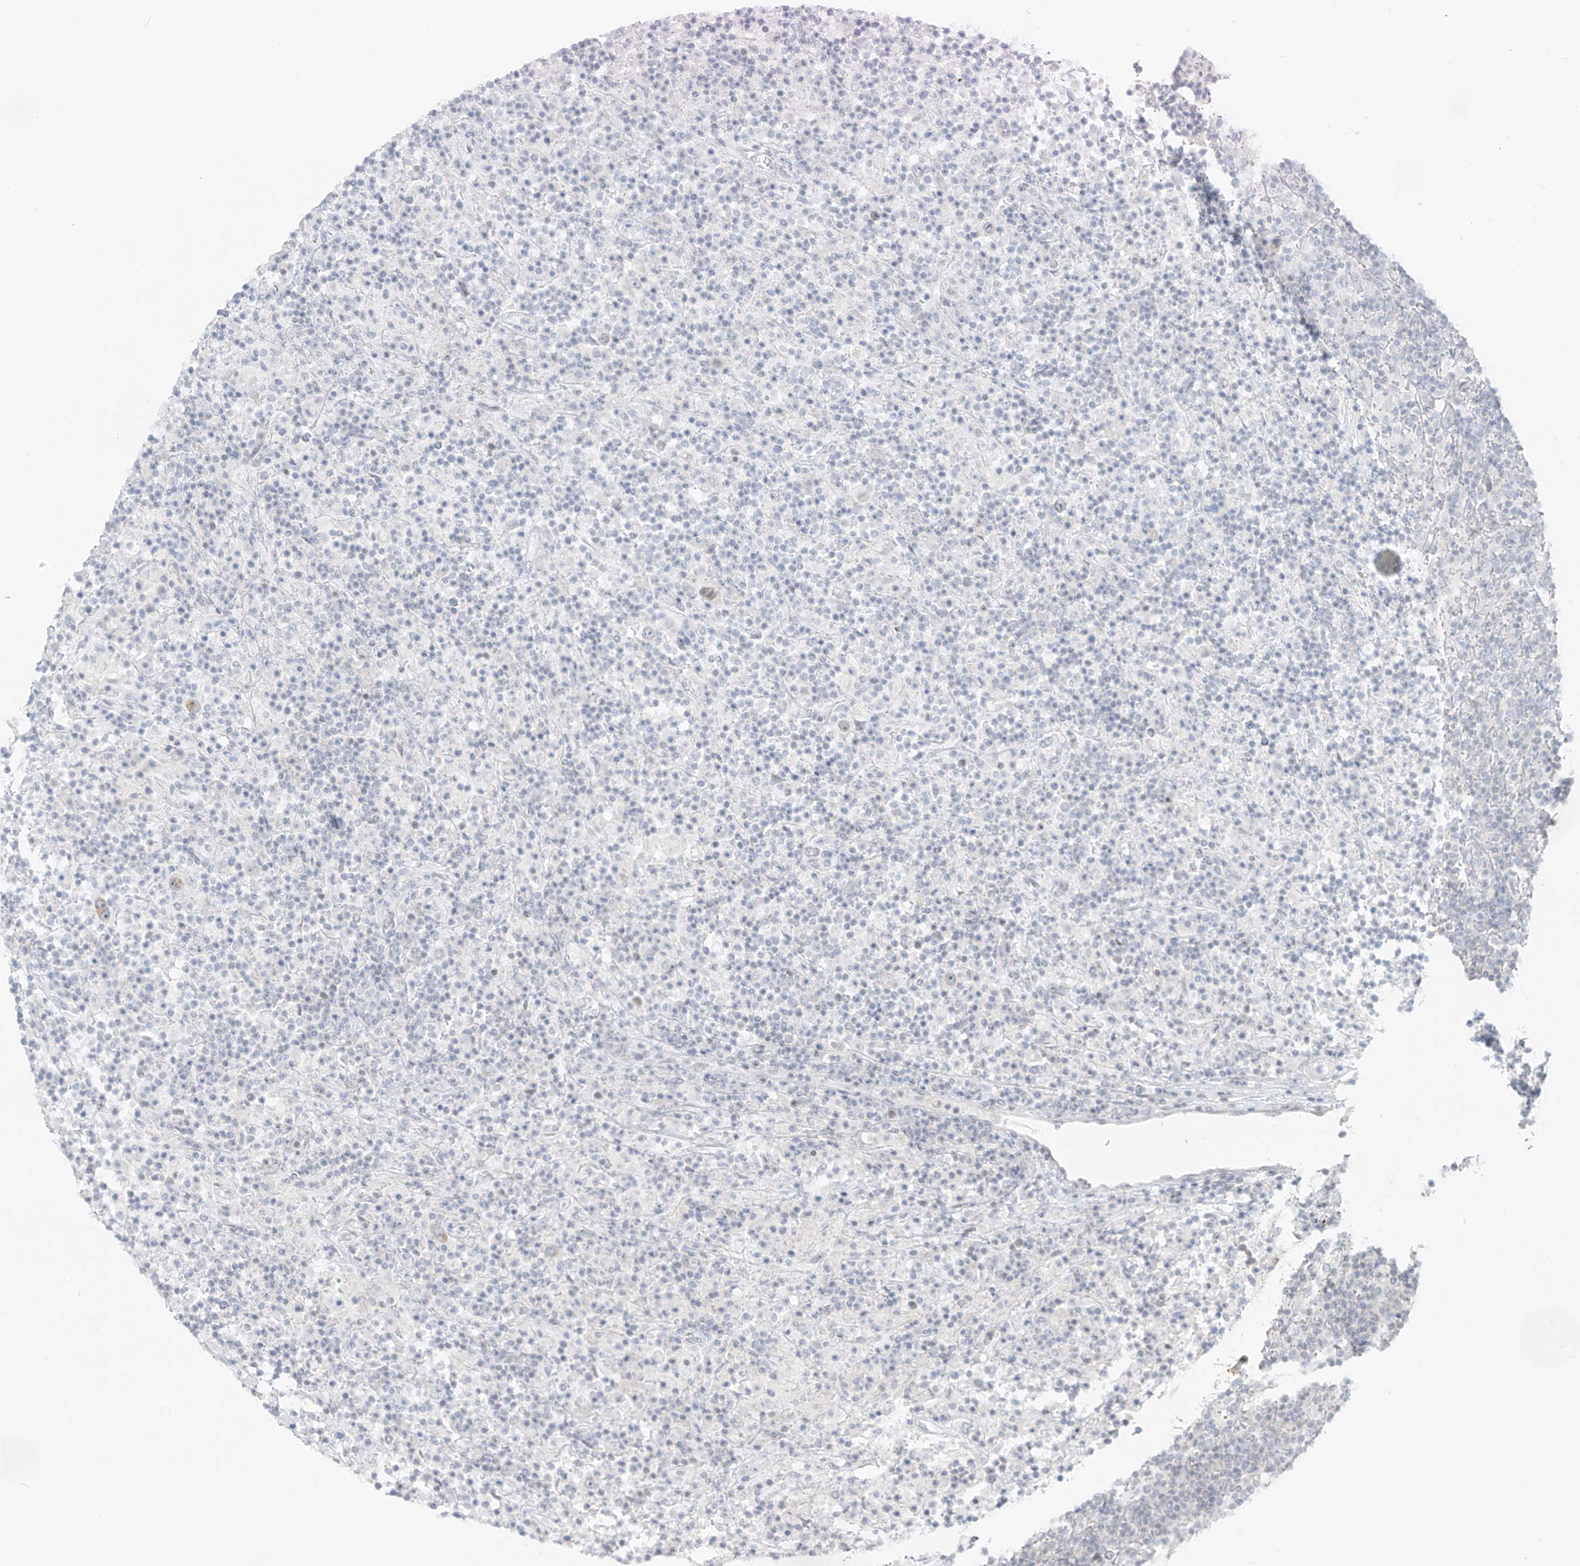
{"staining": {"intensity": "negative", "quantity": "none", "location": "none"}, "tissue": "lymphoma", "cell_type": "Tumor cells", "image_type": "cancer", "snomed": [{"axis": "morphology", "description": "Hodgkin's disease, NOS"}, {"axis": "topography", "description": "Lymph node"}], "caption": "High magnification brightfield microscopy of Hodgkin's disease stained with DAB (brown) and counterstained with hematoxylin (blue): tumor cells show no significant expression.", "gene": "OSBPL7", "patient": {"sex": "male", "age": 70}}